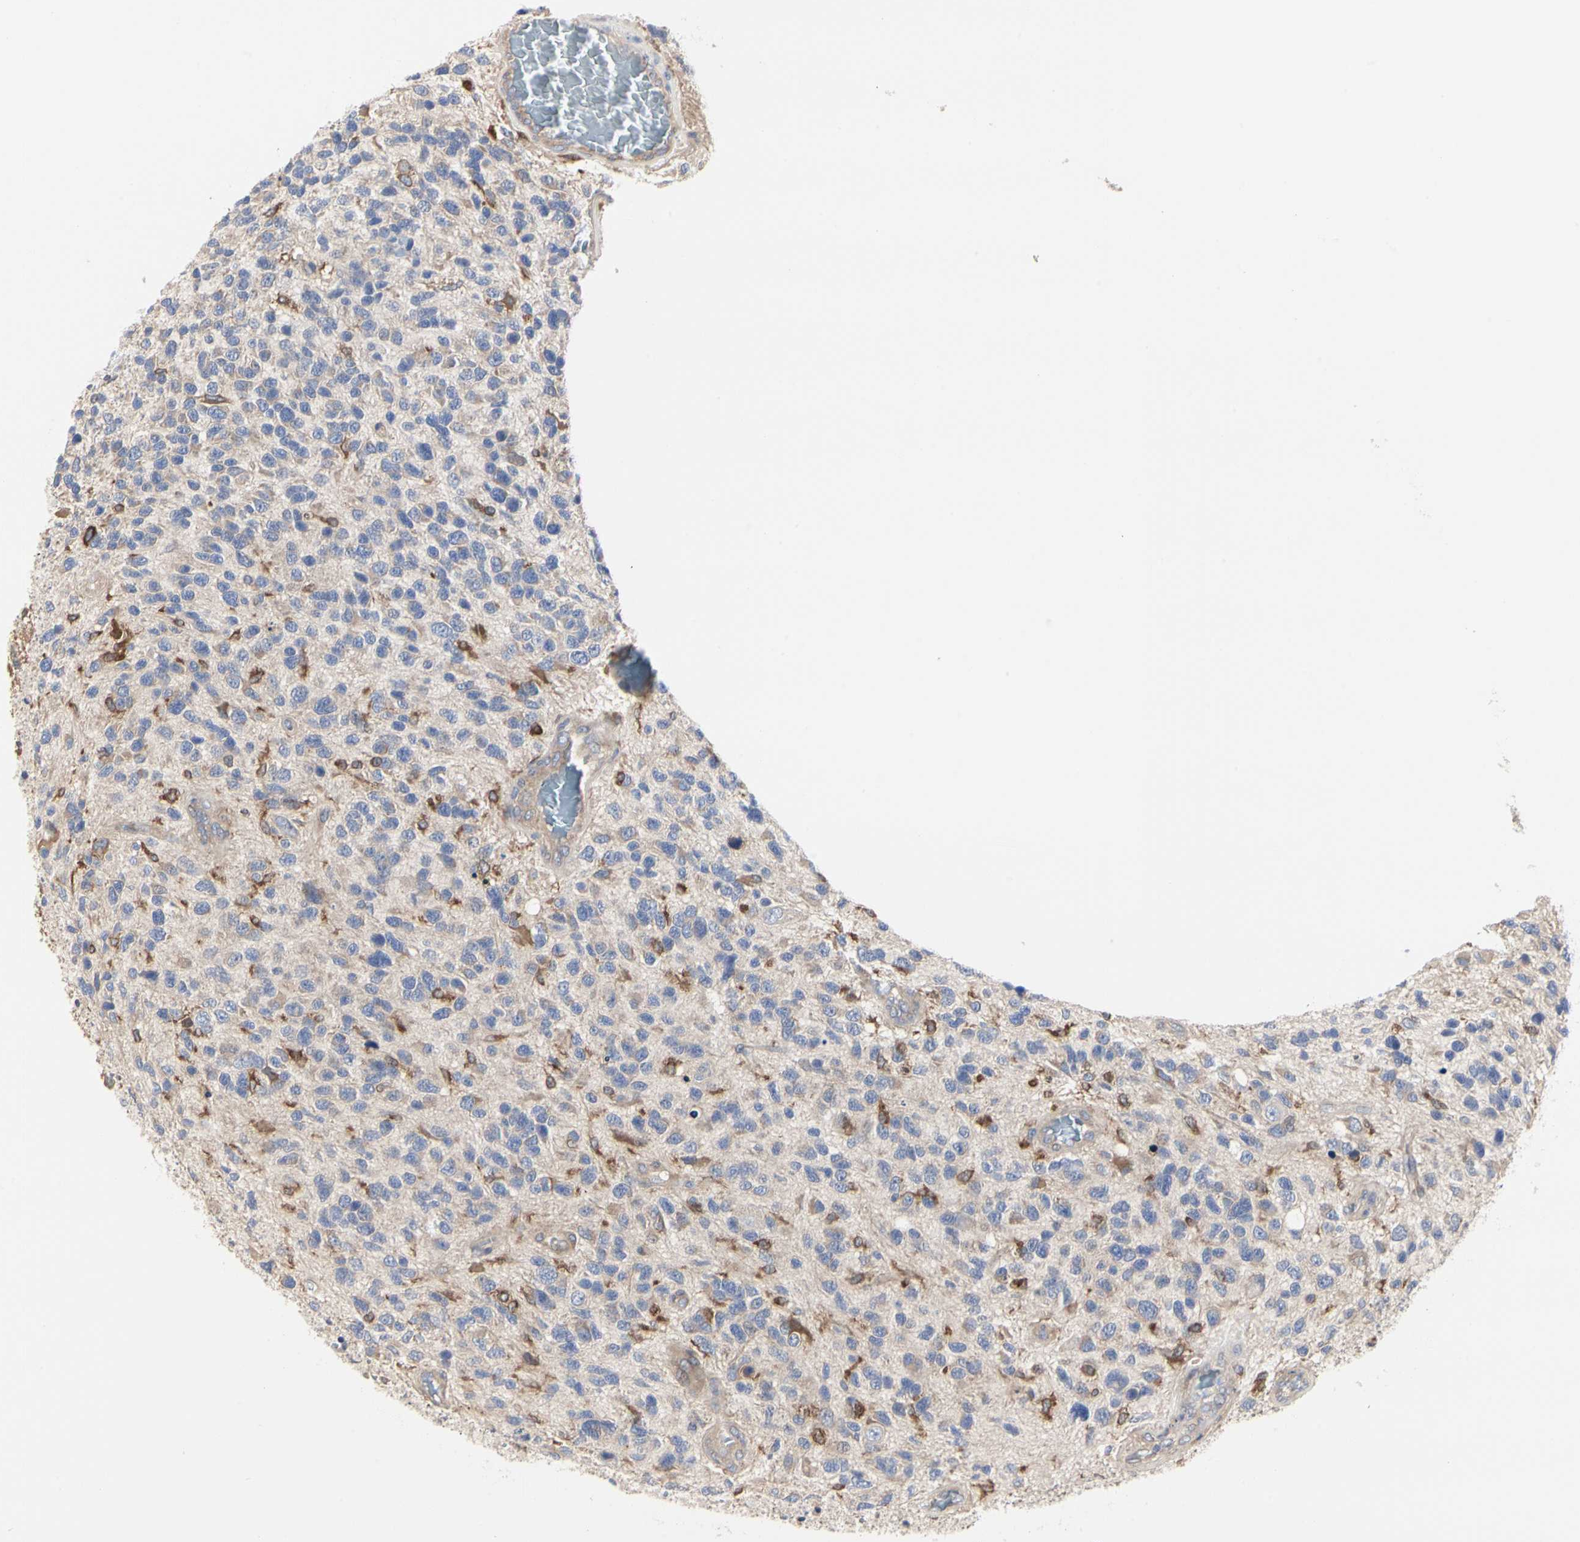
{"staining": {"intensity": "weak", "quantity": ">75%", "location": "cytoplasmic/membranous"}, "tissue": "glioma", "cell_type": "Tumor cells", "image_type": "cancer", "snomed": [{"axis": "morphology", "description": "Glioma, malignant, High grade"}, {"axis": "topography", "description": "Brain"}], "caption": "IHC of malignant glioma (high-grade) displays low levels of weak cytoplasmic/membranous expression in approximately >75% of tumor cells.", "gene": "C3orf52", "patient": {"sex": "female", "age": 58}}